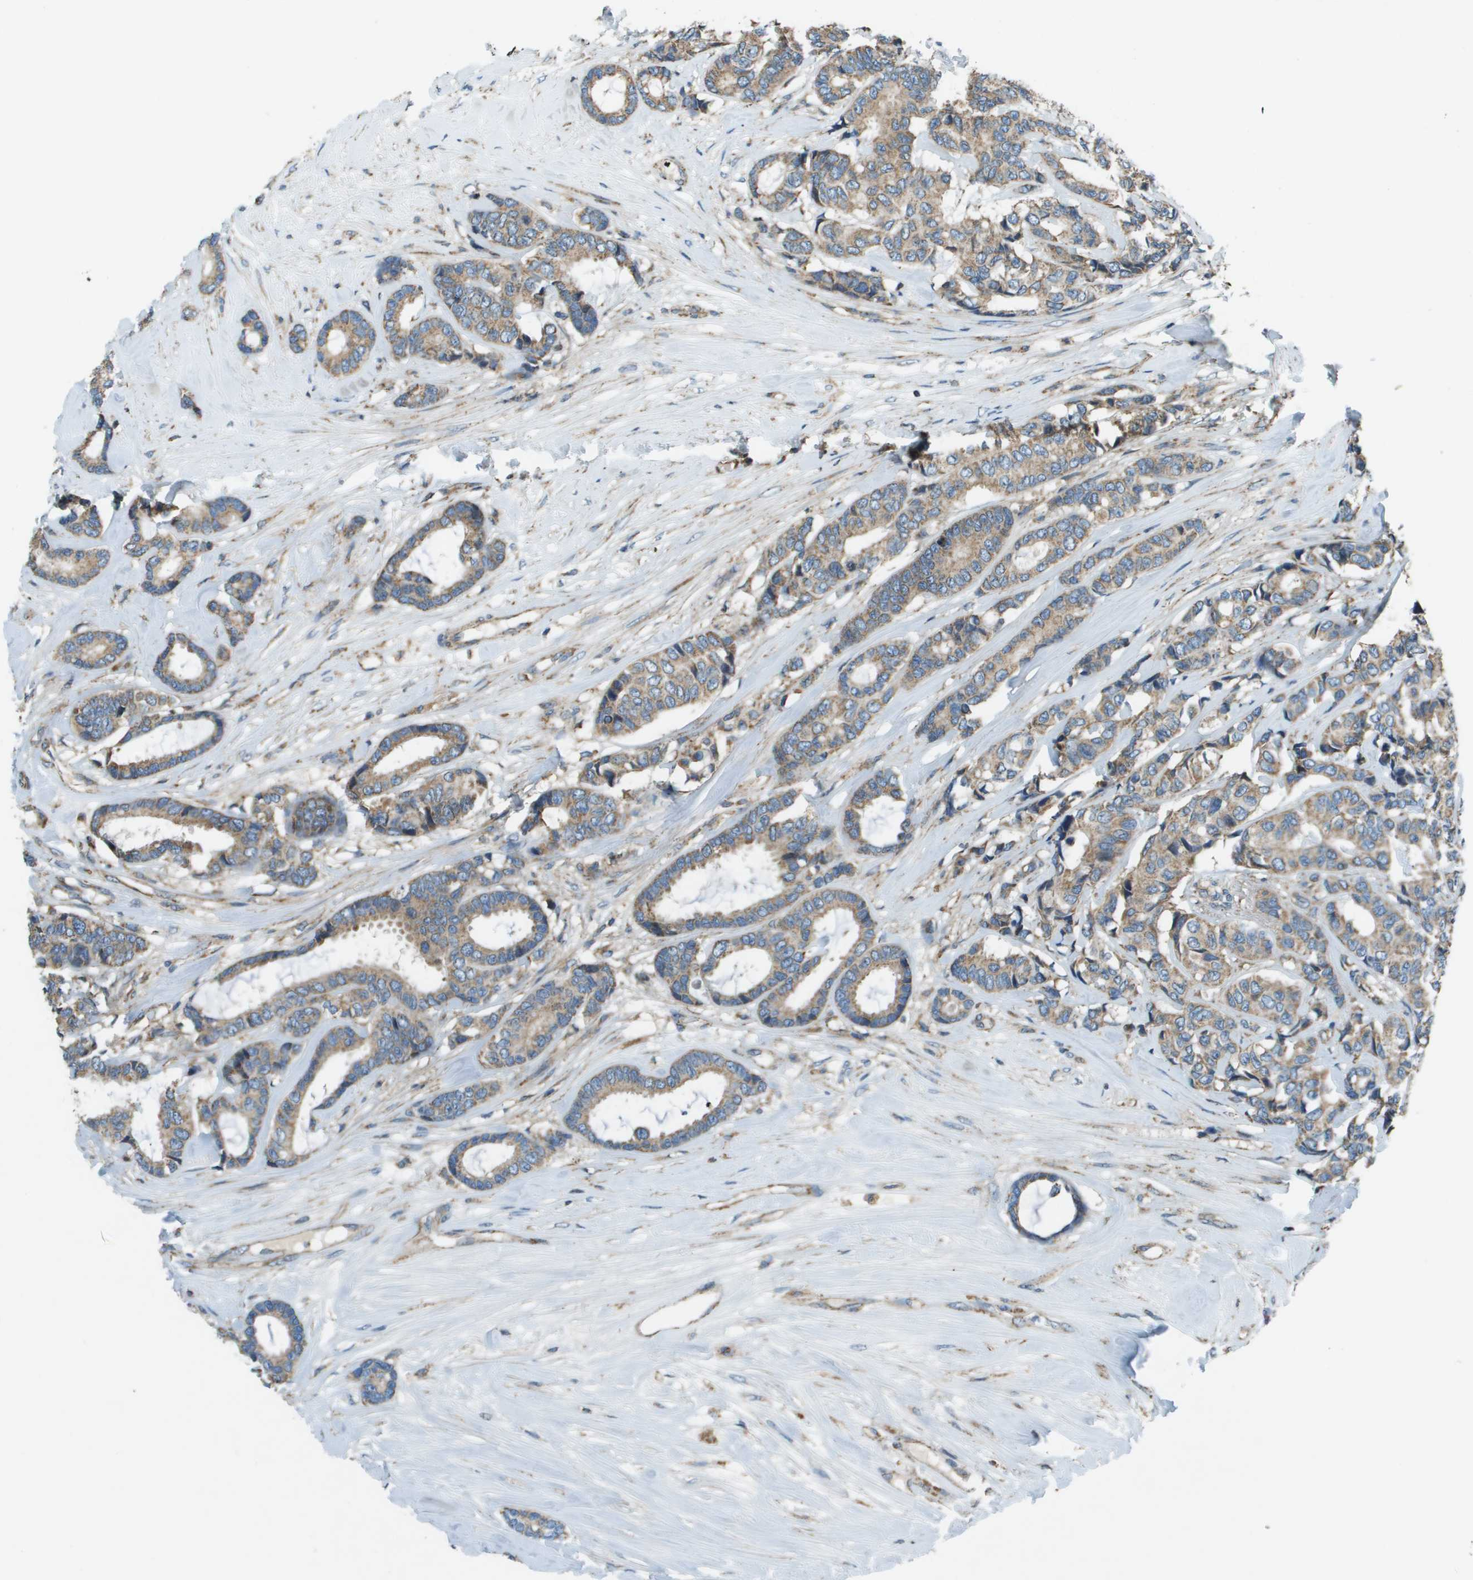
{"staining": {"intensity": "weak", "quantity": ">75%", "location": "cytoplasmic/membranous"}, "tissue": "breast cancer", "cell_type": "Tumor cells", "image_type": "cancer", "snomed": [{"axis": "morphology", "description": "Duct carcinoma"}, {"axis": "topography", "description": "Breast"}], "caption": "DAB (3,3'-diaminobenzidine) immunohistochemical staining of human breast cancer (invasive ductal carcinoma) displays weak cytoplasmic/membranous protein staining in about >75% of tumor cells. (Brightfield microscopy of DAB IHC at high magnification).", "gene": "TMEM51", "patient": {"sex": "female", "age": 87}}